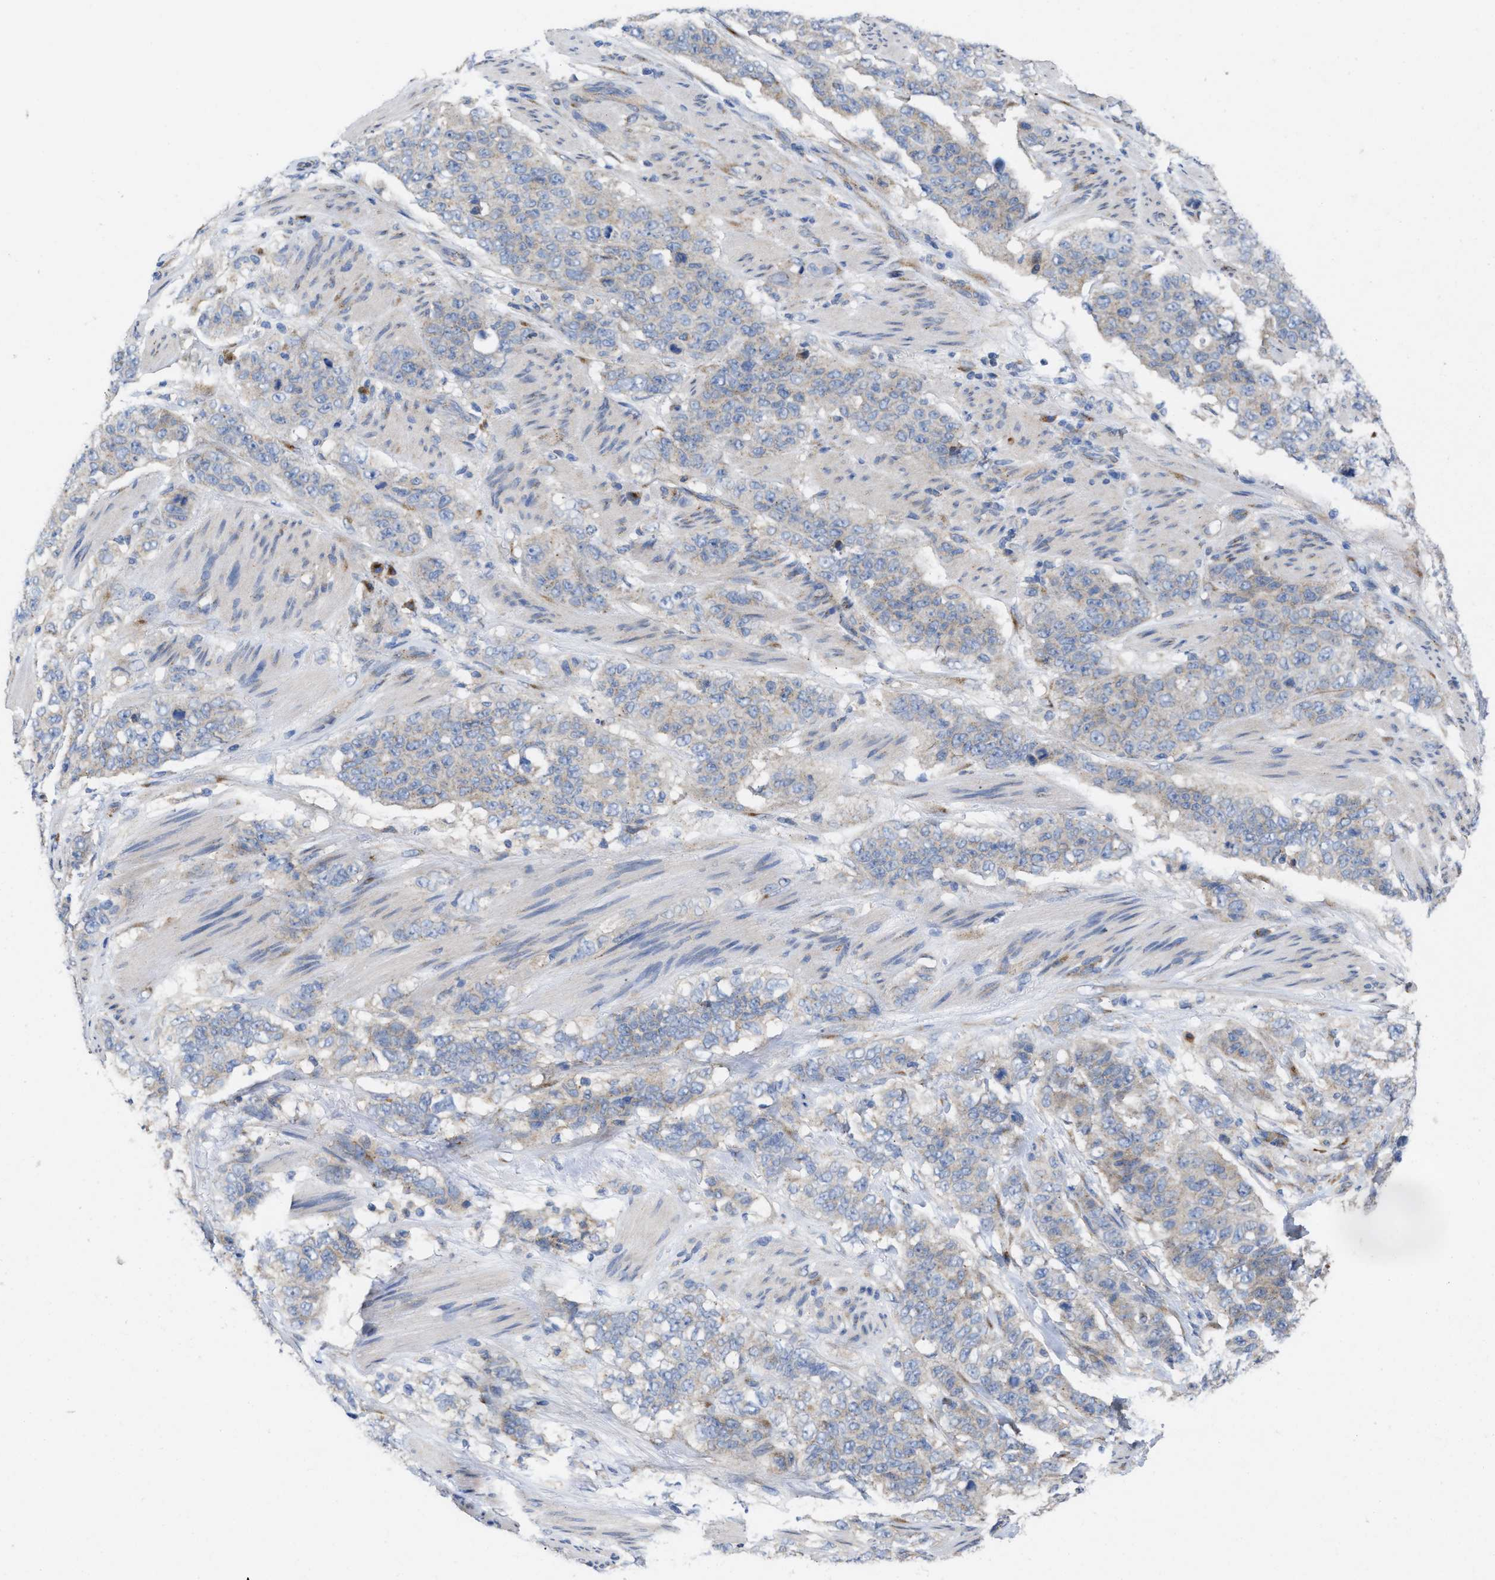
{"staining": {"intensity": "negative", "quantity": "none", "location": "none"}, "tissue": "stomach cancer", "cell_type": "Tumor cells", "image_type": "cancer", "snomed": [{"axis": "morphology", "description": "Adenocarcinoma, NOS"}, {"axis": "topography", "description": "Stomach"}], "caption": "This is an IHC histopathology image of human stomach cancer (adenocarcinoma). There is no staining in tumor cells.", "gene": "PPP1R15A", "patient": {"sex": "male", "age": 48}}